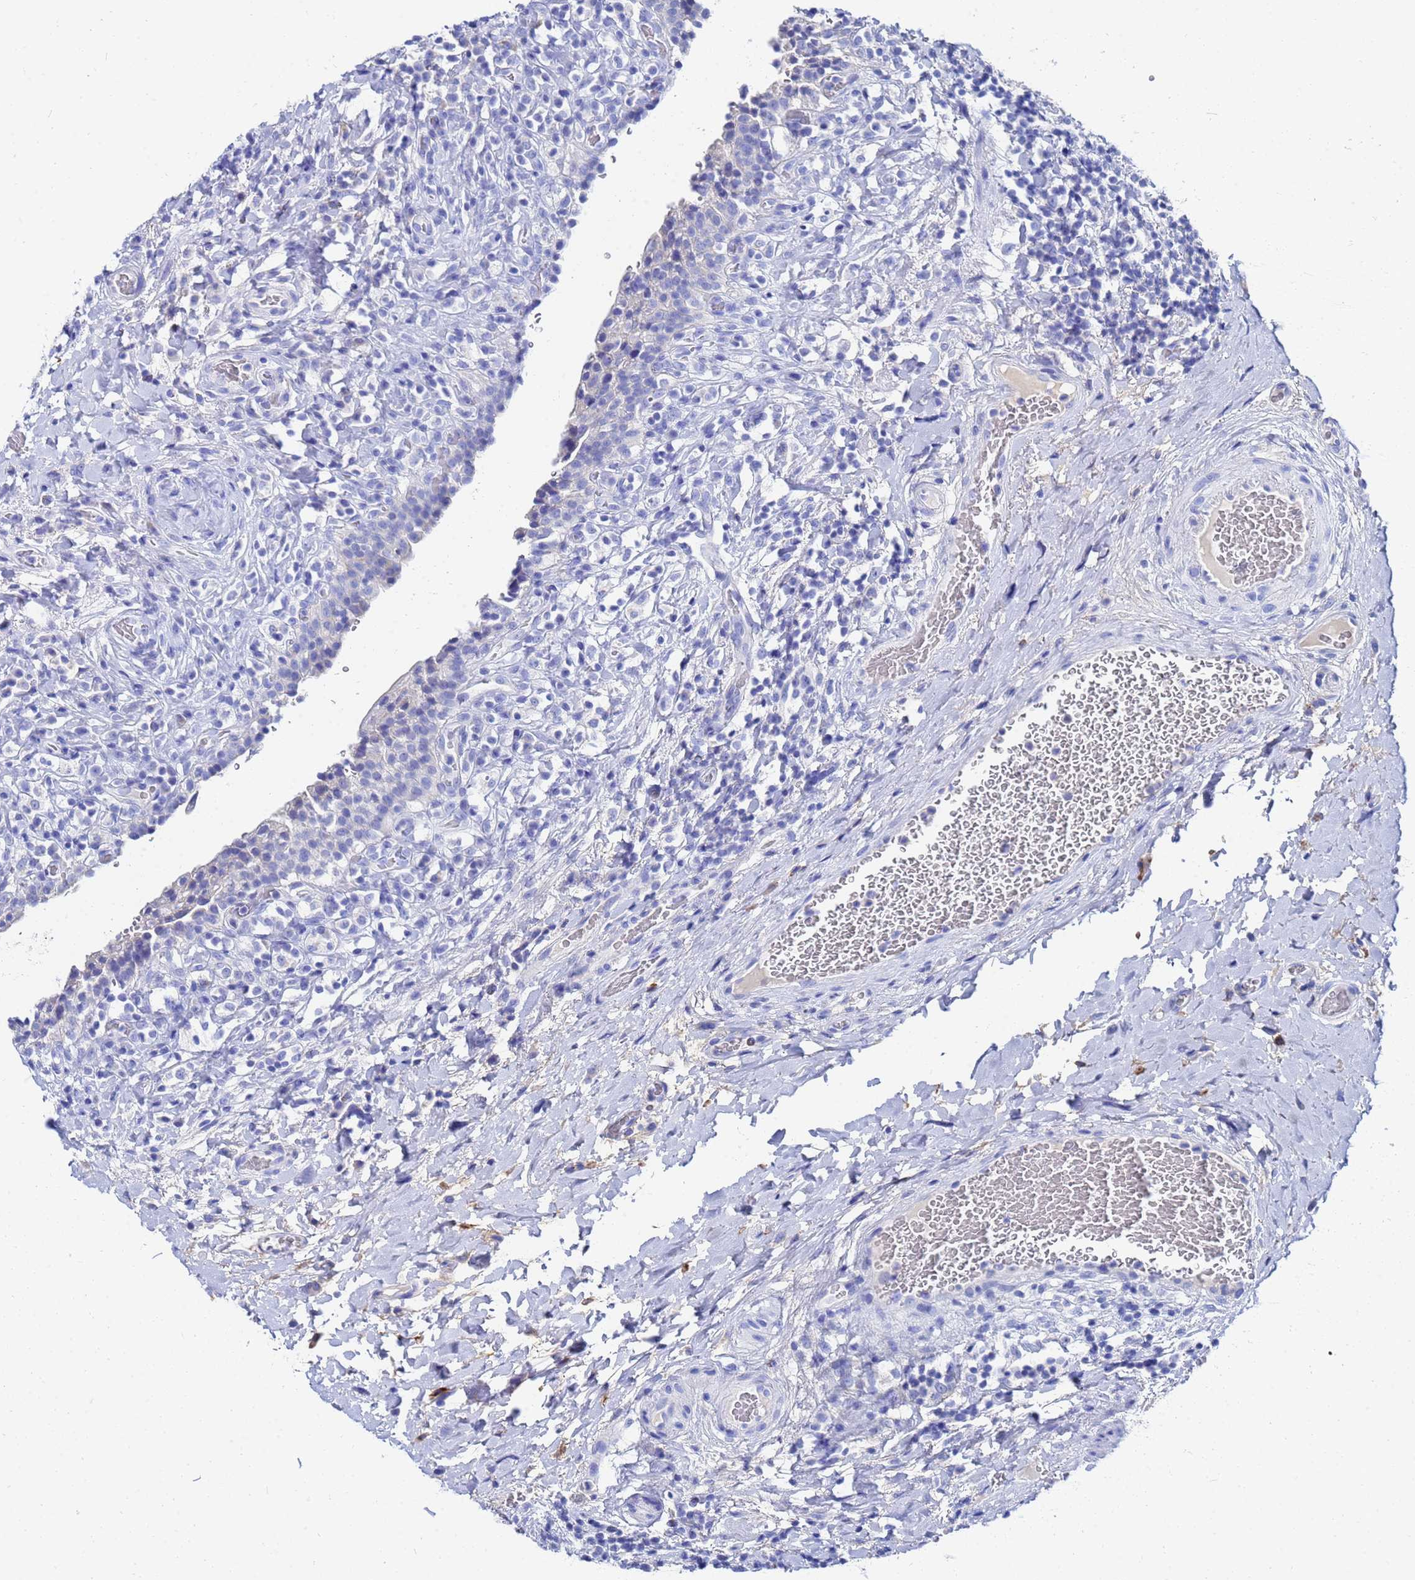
{"staining": {"intensity": "negative", "quantity": "none", "location": "none"}, "tissue": "urinary bladder", "cell_type": "Urothelial cells", "image_type": "normal", "snomed": [{"axis": "morphology", "description": "Normal tissue, NOS"}, {"axis": "morphology", "description": "Inflammation, NOS"}, {"axis": "topography", "description": "Urinary bladder"}], "caption": "This is a image of IHC staining of normal urinary bladder, which shows no expression in urothelial cells.", "gene": "AQP12A", "patient": {"sex": "male", "age": 64}}